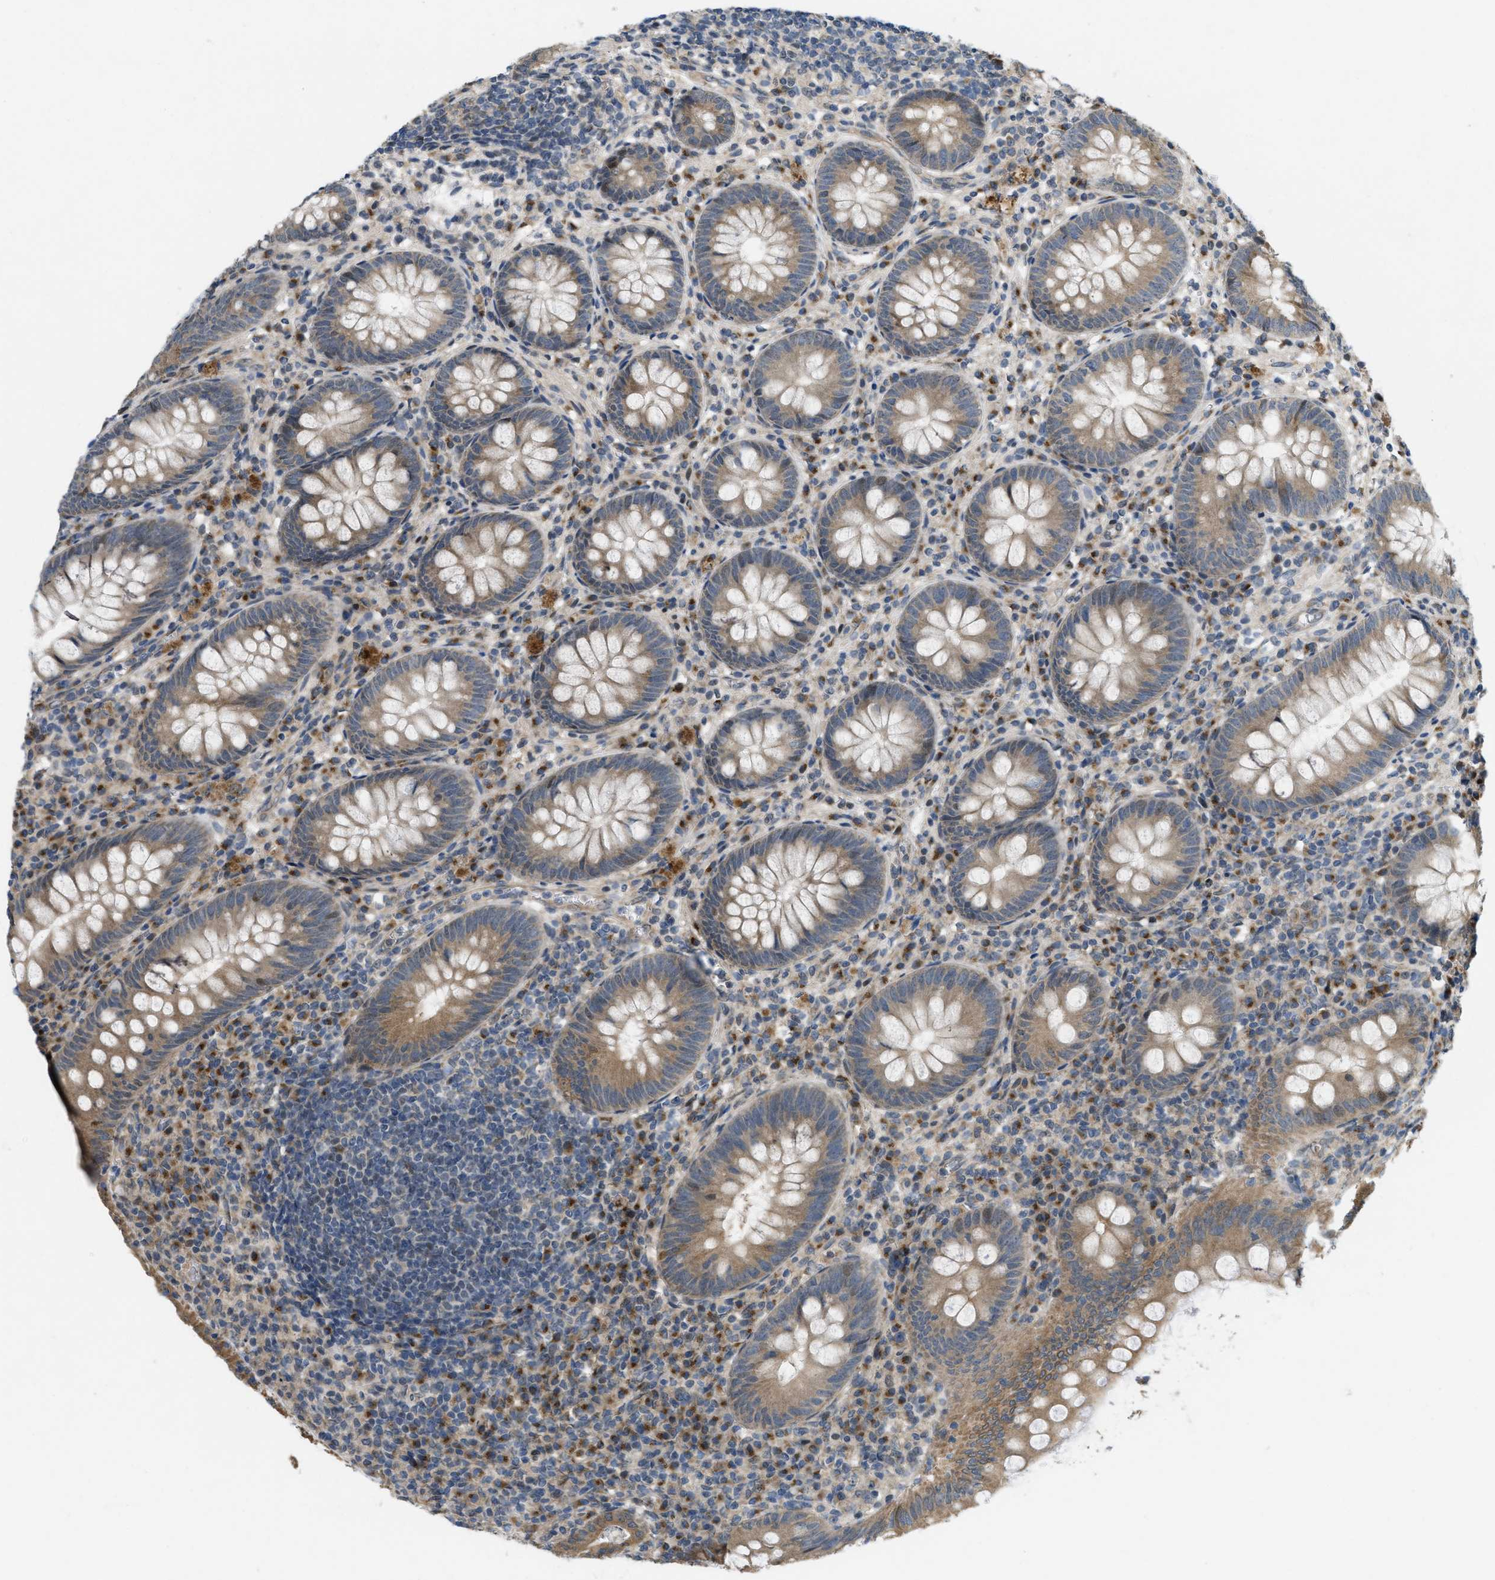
{"staining": {"intensity": "moderate", "quantity": "25%-75%", "location": "cytoplasmic/membranous"}, "tissue": "appendix", "cell_type": "Glandular cells", "image_type": "normal", "snomed": [{"axis": "morphology", "description": "Normal tissue, NOS"}, {"axis": "topography", "description": "Appendix"}], "caption": "Immunohistochemistry of benign appendix displays medium levels of moderate cytoplasmic/membranous positivity in about 25%-75% of glandular cells.", "gene": "IFNLR1", "patient": {"sex": "male", "age": 56}}